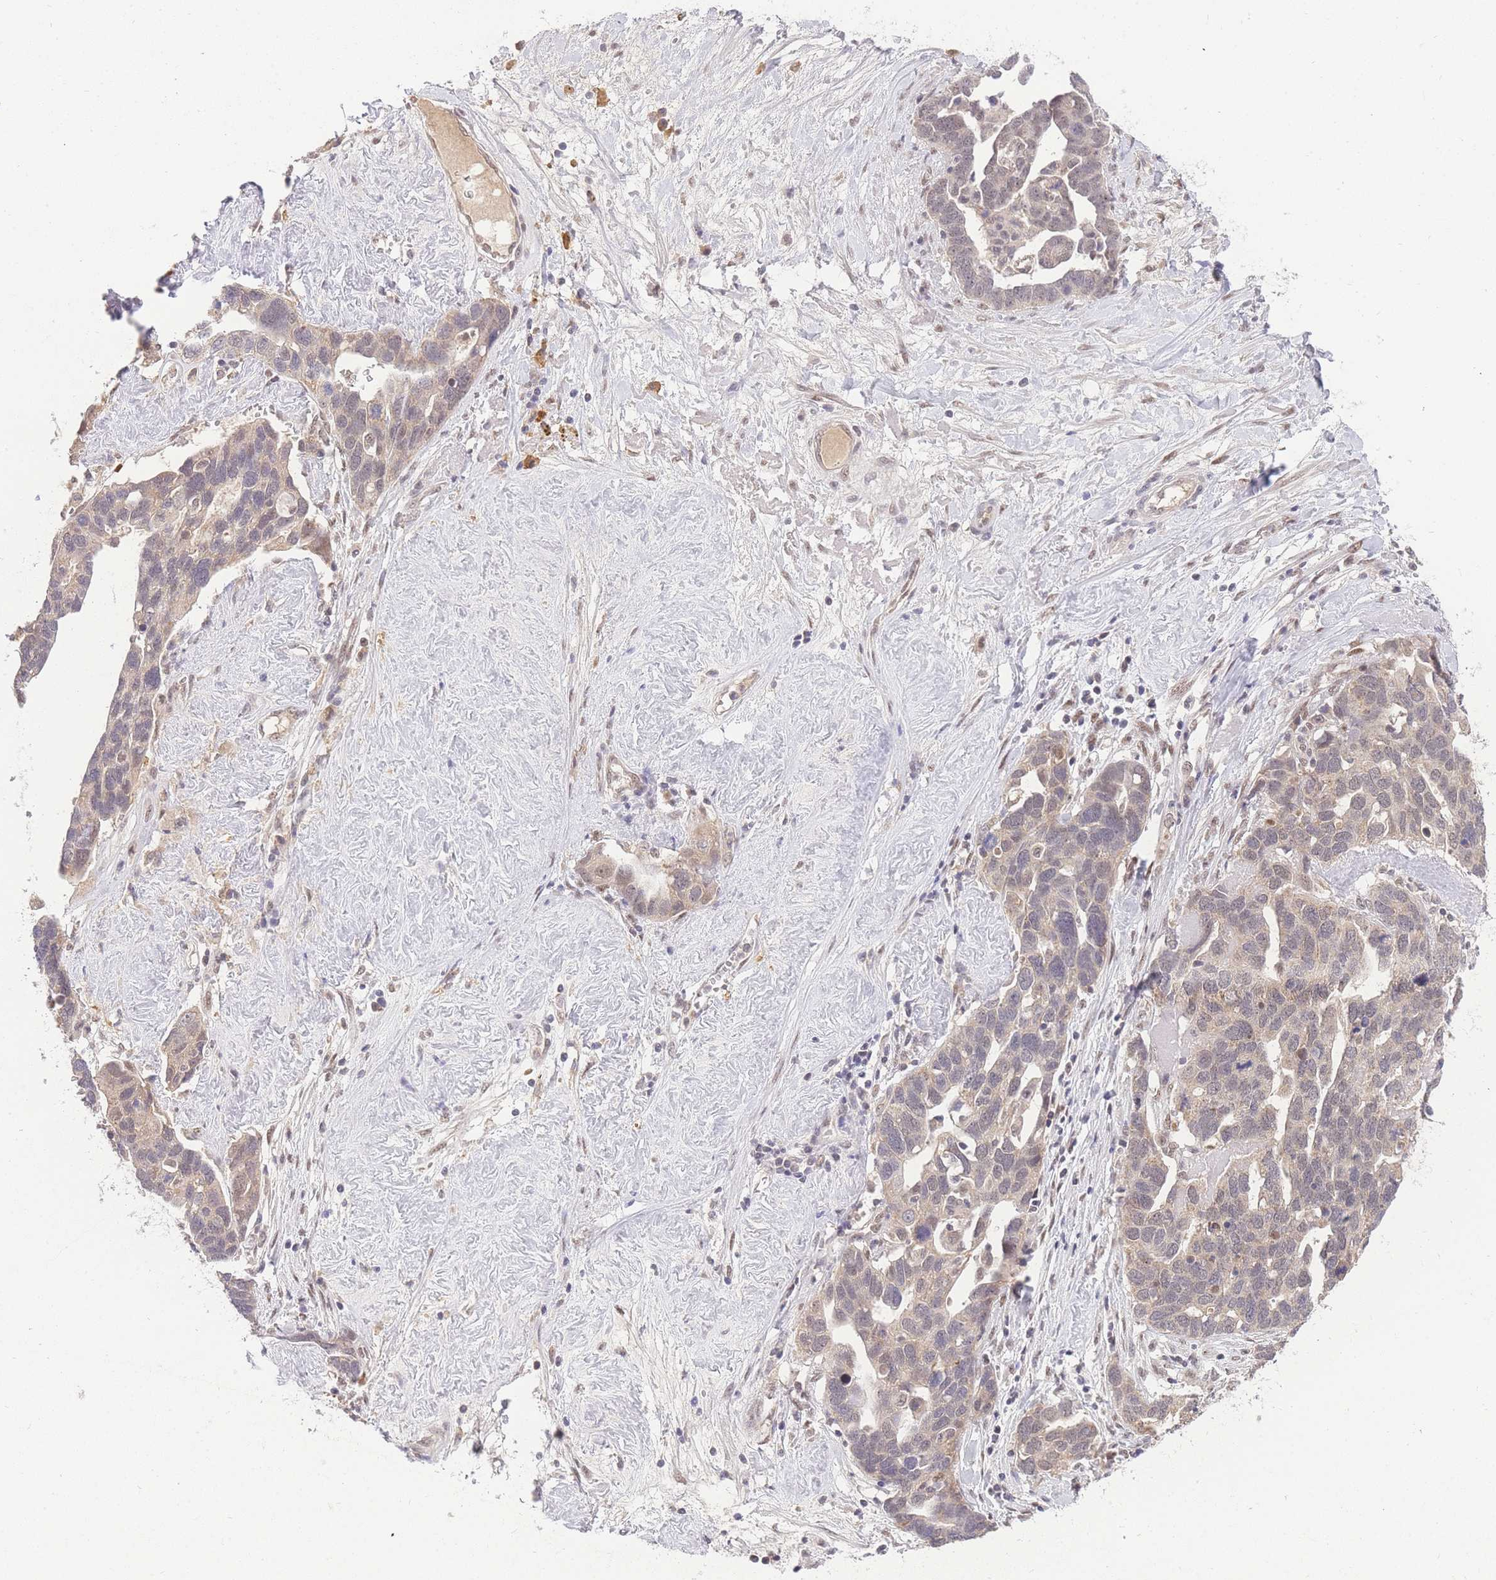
{"staining": {"intensity": "weak", "quantity": ">75%", "location": "cytoplasmic/membranous,nuclear"}, "tissue": "ovarian cancer", "cell_type": "Tumor cells", "image_type": "cancer", "snomed": [{"axis": "morphology", "description": "Cystadenocarcinoma, serous, NOS"}, {"axis": "topography", "description": "Ovary"}], "caption": "IHC of ovarian serous cystadenocarcinoma exhibits low levels of weak cytoplasmic/membranous and nuclear positivity in approximately >75% of tumor cells.", "gene": "PUS10", "patient": {"sex": "female", "age": 54}}